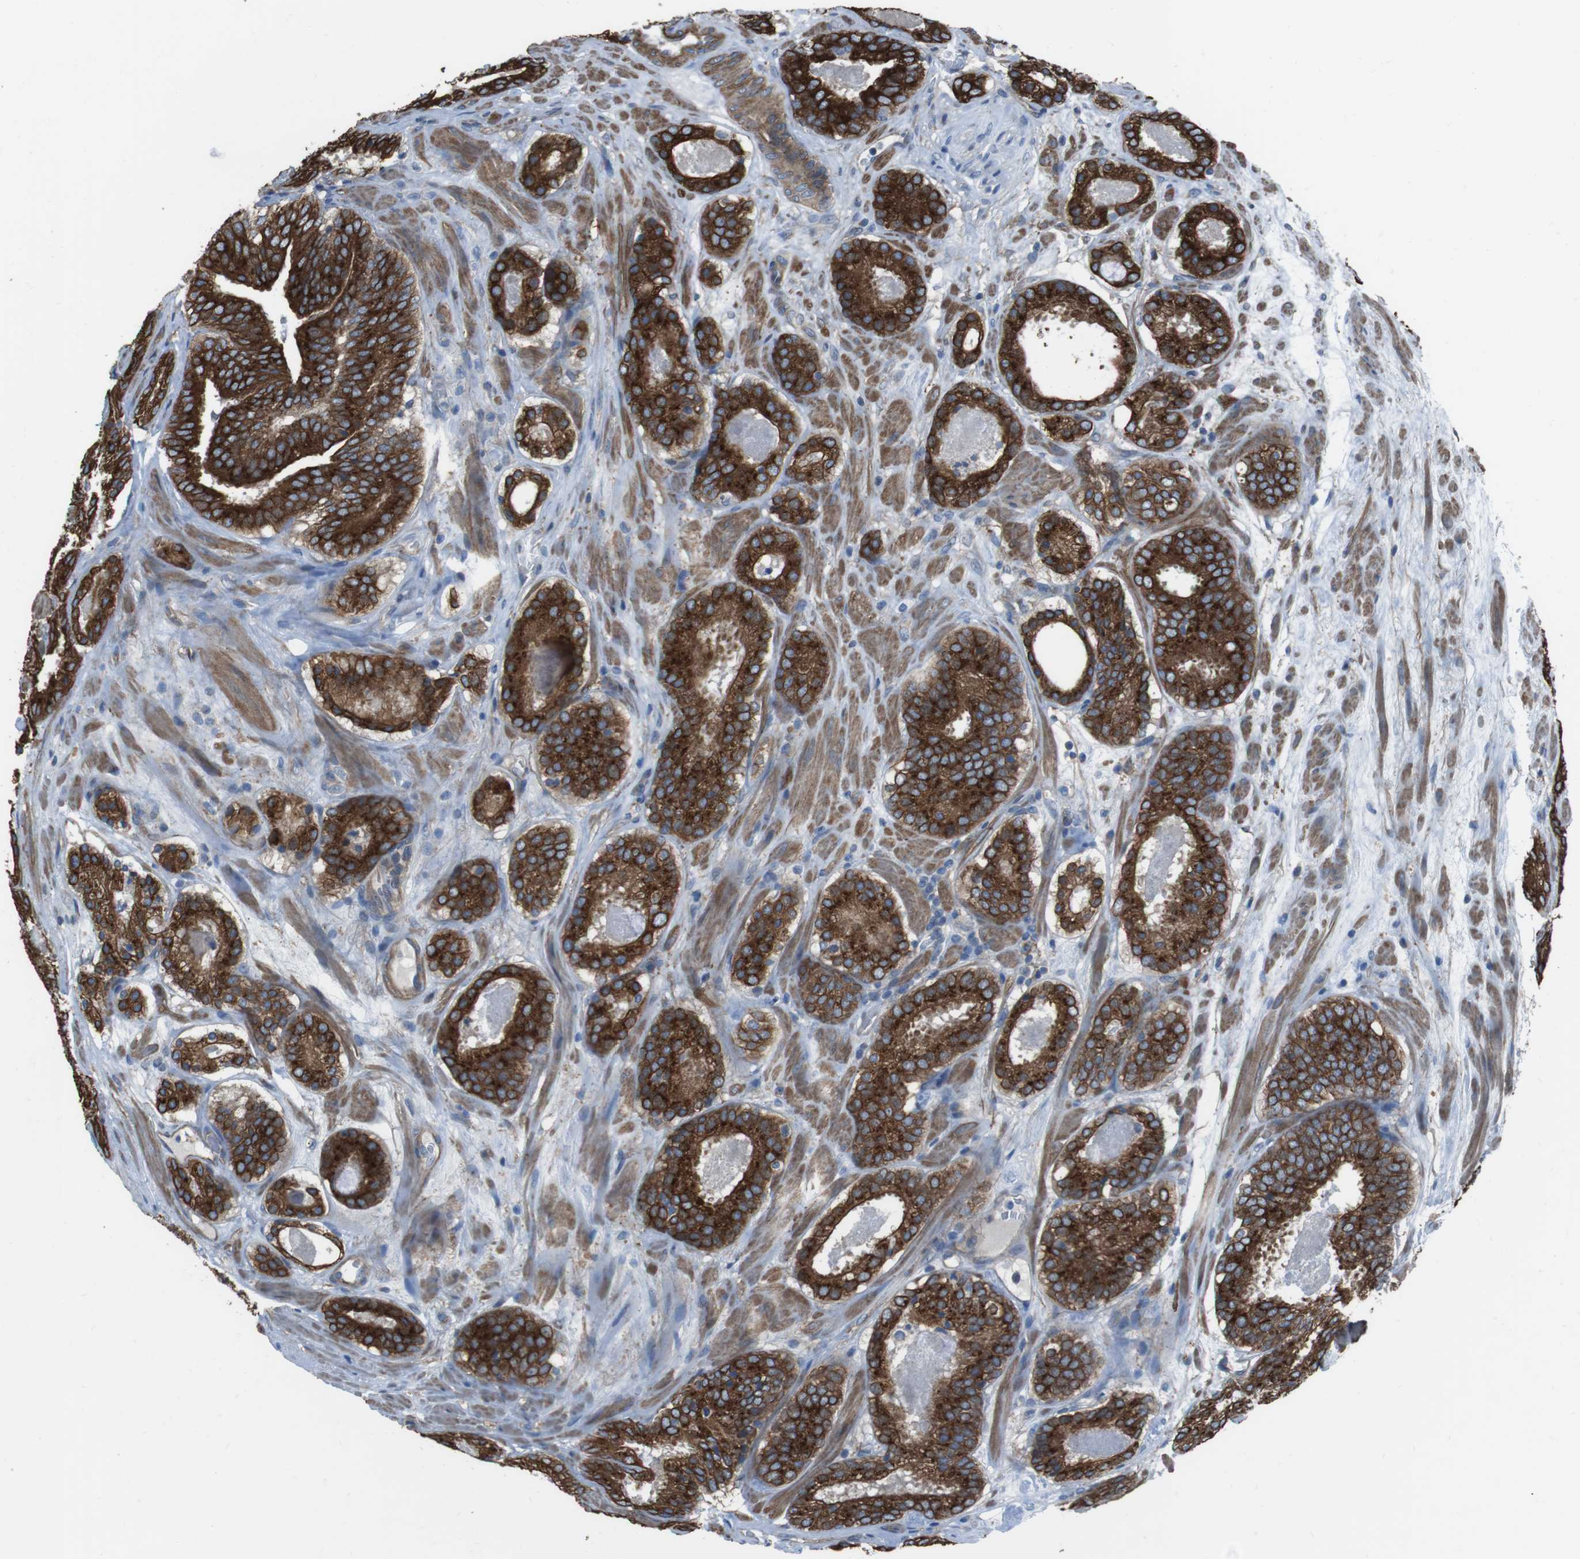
{"staining": {"intensity": "strong", "quantity": ">75%", "location": "cytoplasmic/membranous"}, "tissue": "prostate cancer", "cell_type": "Tumor cells", "image_type": "cancer", "snomed": [{"axis": "morphology", "description": "Adenocarcinoma, Low grade"}, {"axis": "topography", "description": "Prostate"}], "caption": "High-magnification brightfield microscopy of prostate cancer (low-grade adenocarcinoma) stained with DAB (brown) and counterstained with hematoxylin (blue). tumor cells exhibit strong cytoplasmic/membranous expression is present in about>75% of cells.", "gene": "FAM174B", "patient": {"sex": "male", "age": 69}}